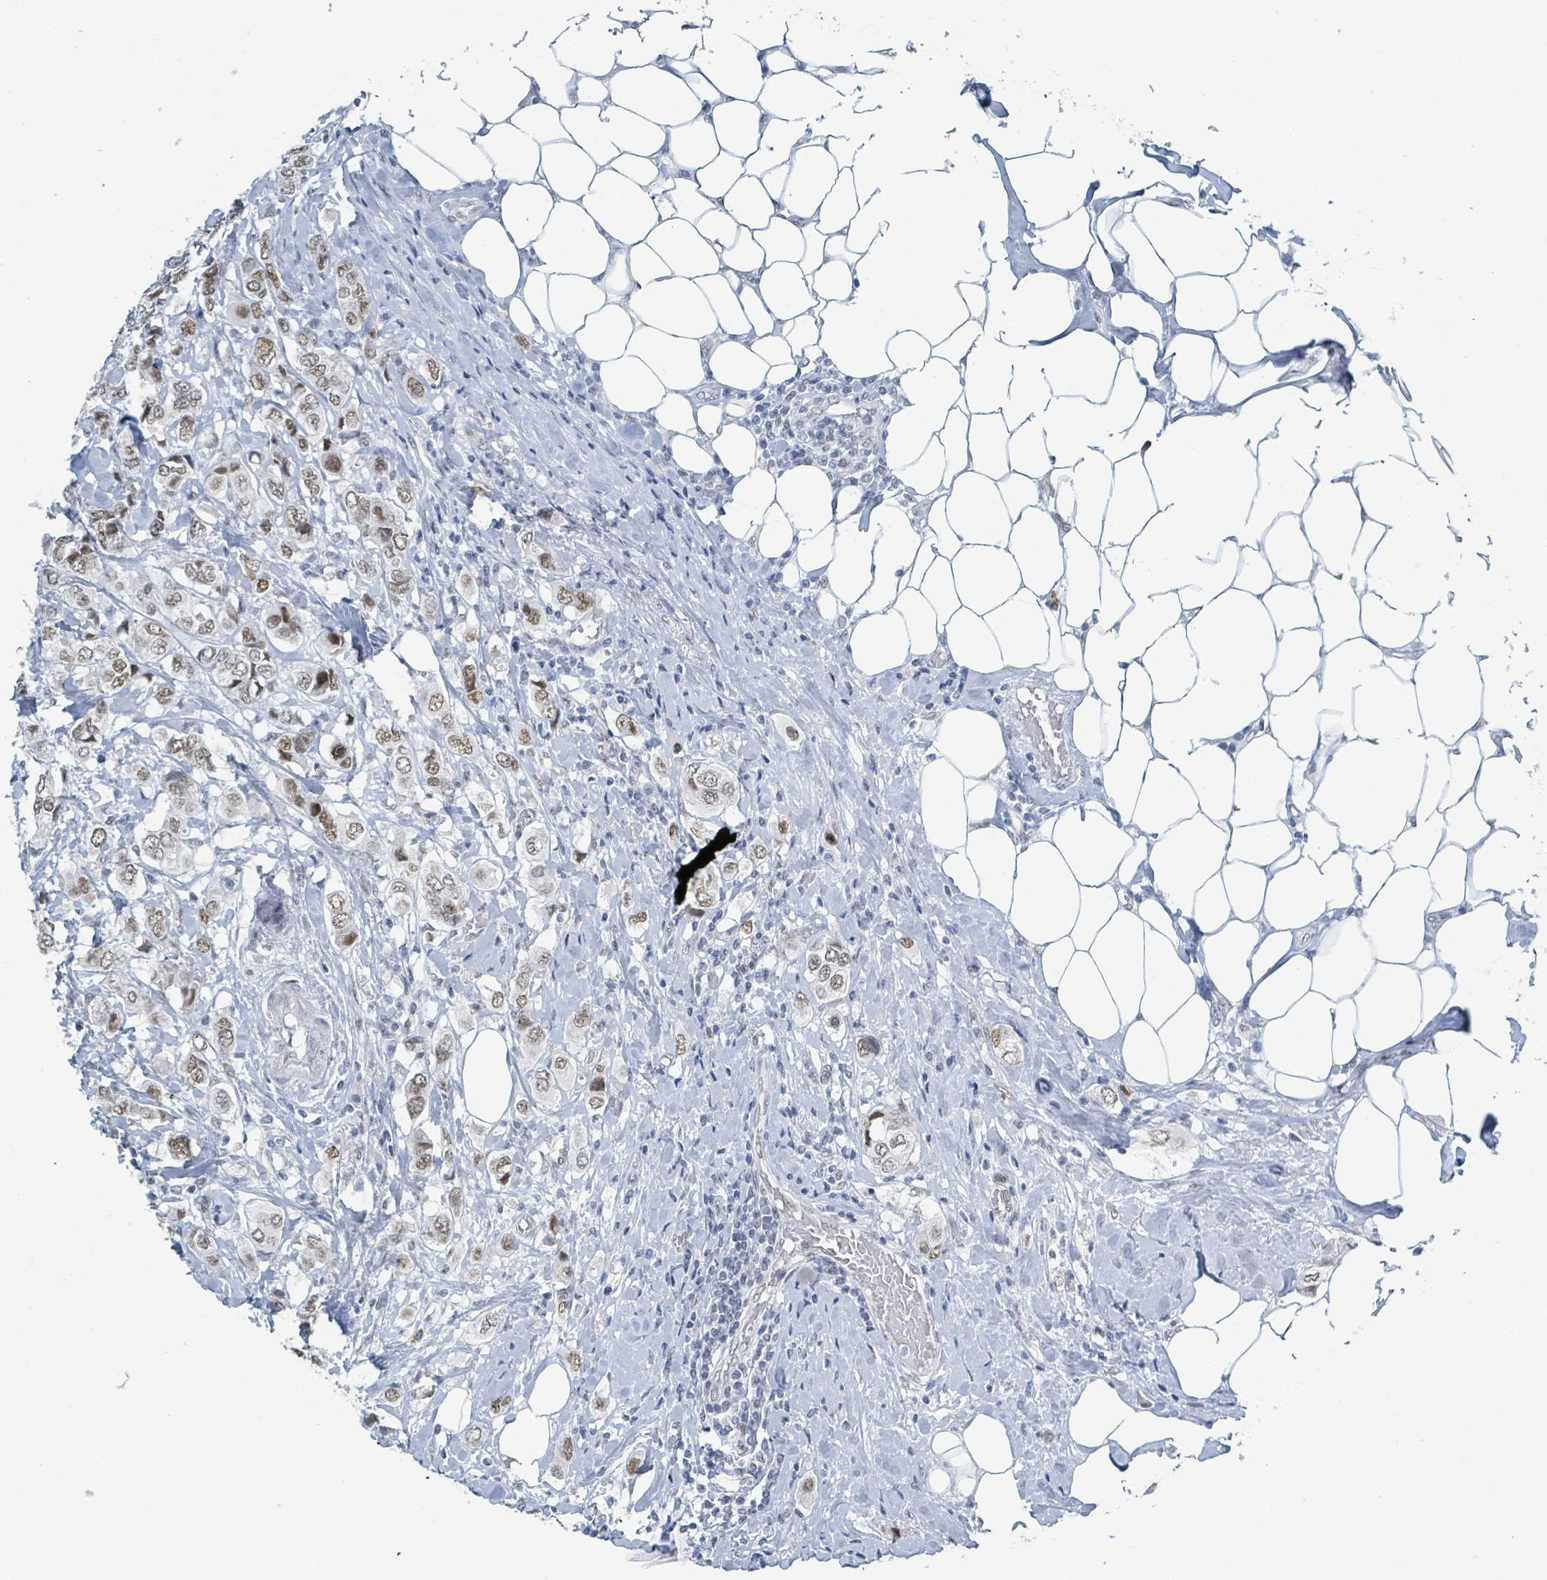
{"staining": {"intensity": "moderate", "quantity": ">75%", "location": "nuclear"}, "tissue": "breast cancer", "cell_type": "Tumor cells", "image_type": "cancer", "snomed": [{"axis": "morphology", "description": "Lobular carcinoma"}, {"axis": "topography", "description": "Breast"}], "caption": "Immunohistochemistry of human breast lobular carcinoma demonstrates medium levels of moderate nuclear staining in approximately >75% of tumor cells.", "gene": "EHMT2", "patient": {"sex": "female", "age": 51}}